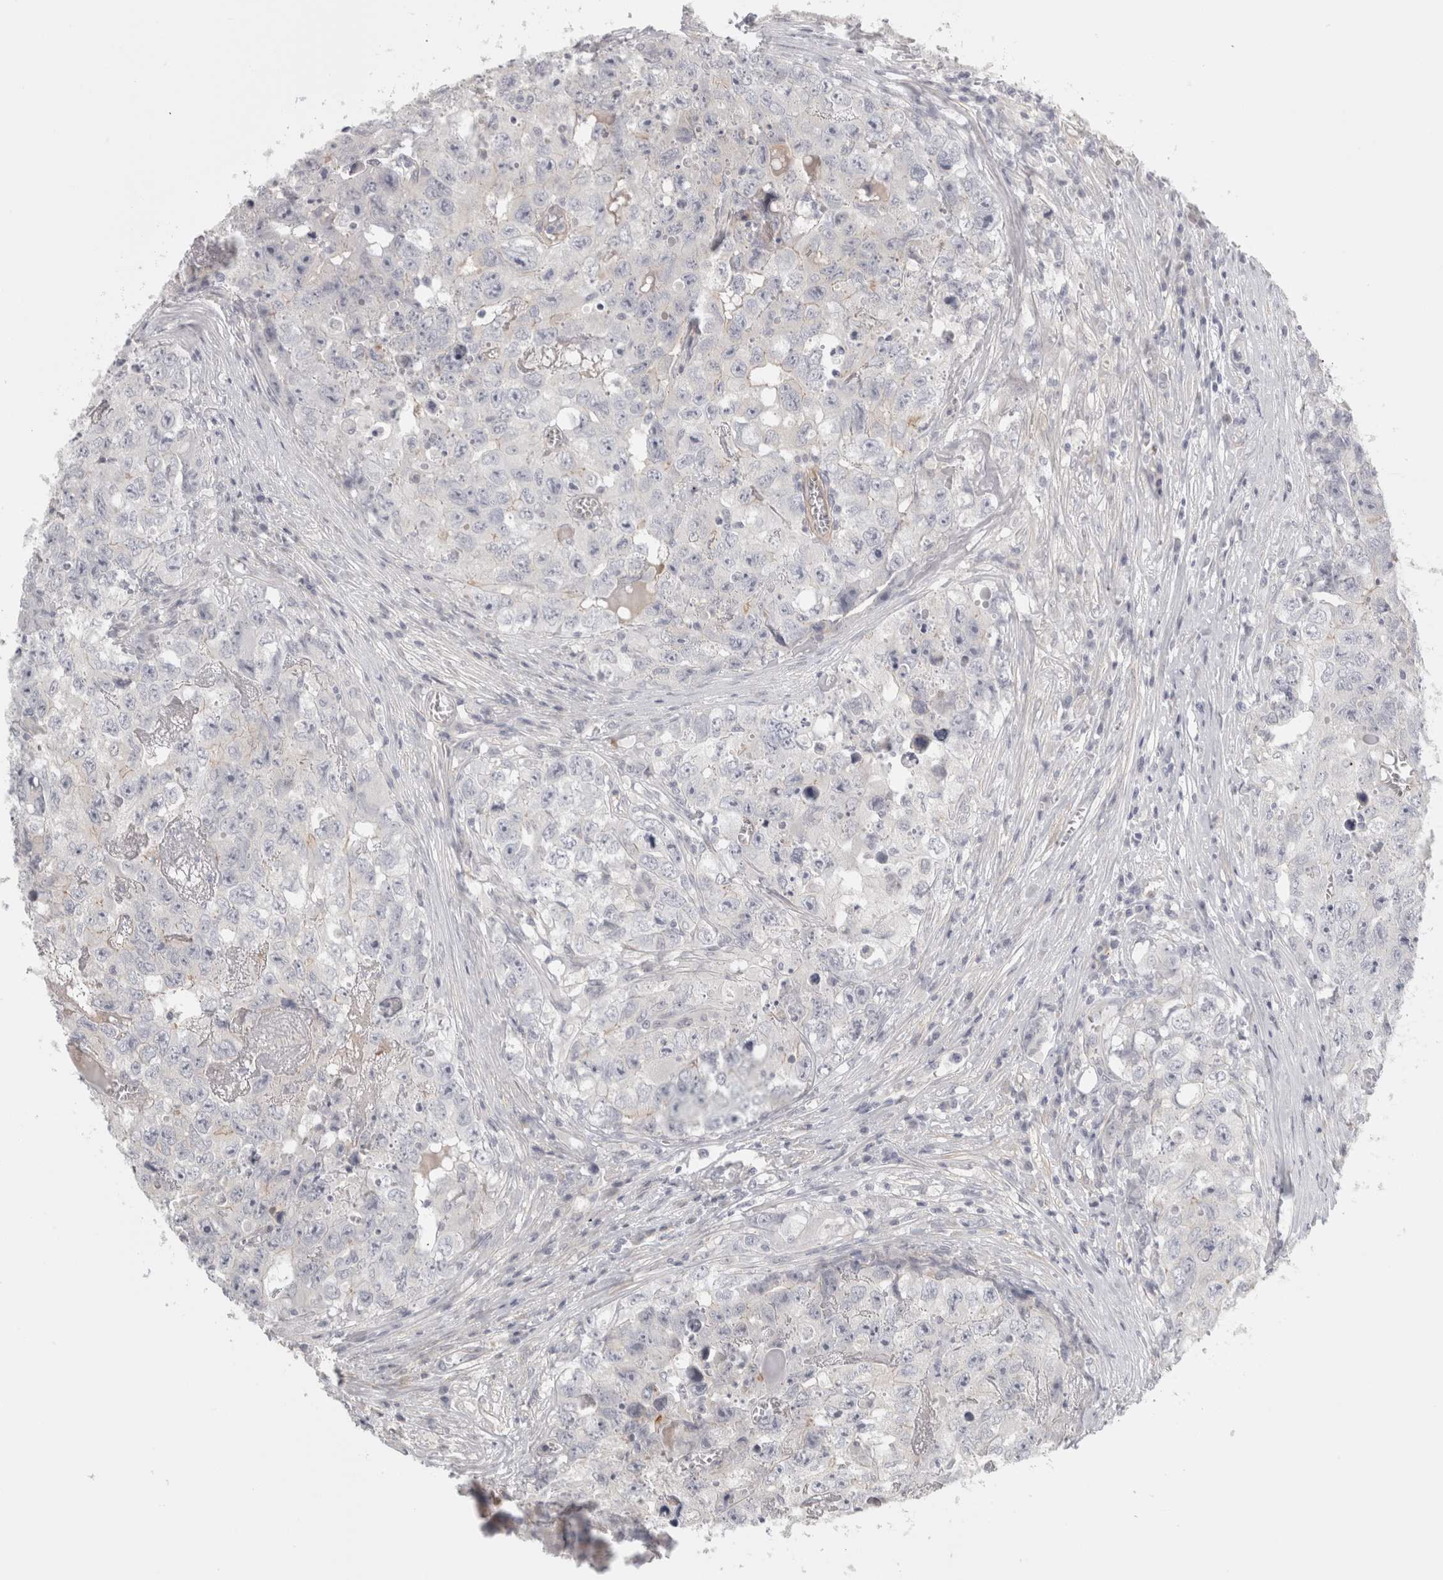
{"staining": {"intensity": "negative", "quantity": "none", "location": "none"}, "tissue": "testis cancer", "cell_type": "Tumor cells", "image_type": "cancer", "snomed": [{"axis": "morphology", "description": "Seminoma, NOS"}, {"axis": "morphology", "description": "Carcinoma, Embryonal, NOS"}, {"axis": "topography", "description": "Testis"}], "caption": "The image exhibits no staining of tumor cells in testis cancer.", "gene": "FBLIM1", "patient": {"sex": "male", "age": 43}}